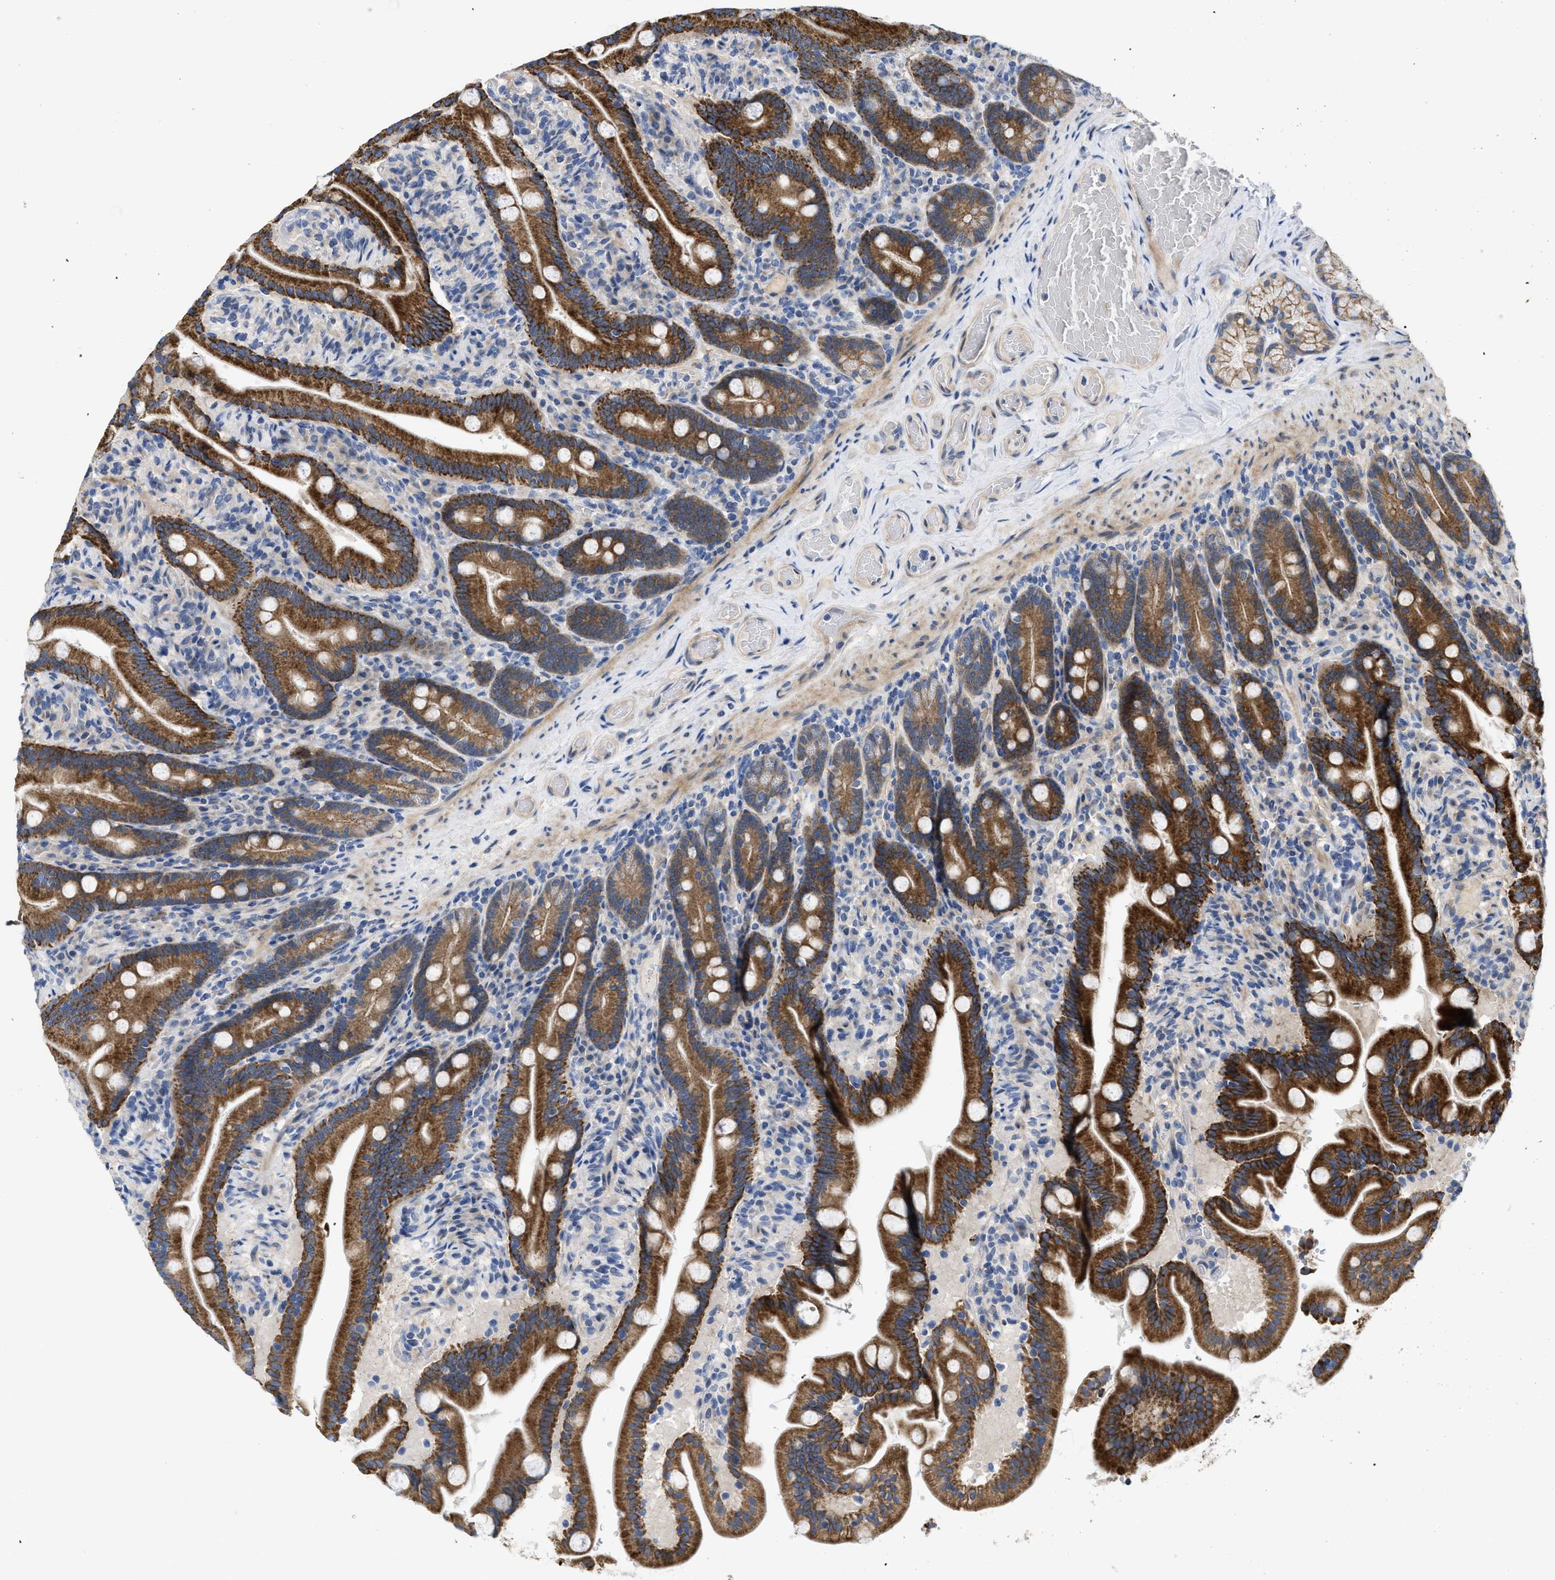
{"staining": {"intensity": "strong", "quantity": ">75%", "location": "cytoplasmic/membranous"}, "tissue": "duodenum", "cell_type": "Glandular cells", "image_type": "normal", "snomed": [{"axis": "morphology", "description": "Normal tissue, NOS"}, {"axis": "topography", "description": "Duodenum"}], "caption": "A photomicrograph showing strong cytoplasmic/membranous expression in approximately >75% of glandular cells in unremarkable duodenum, as visualized by brown immunohistochemical staining.", "gene": "CDPF1", "patient": {"sex": "male", "age": 54}}